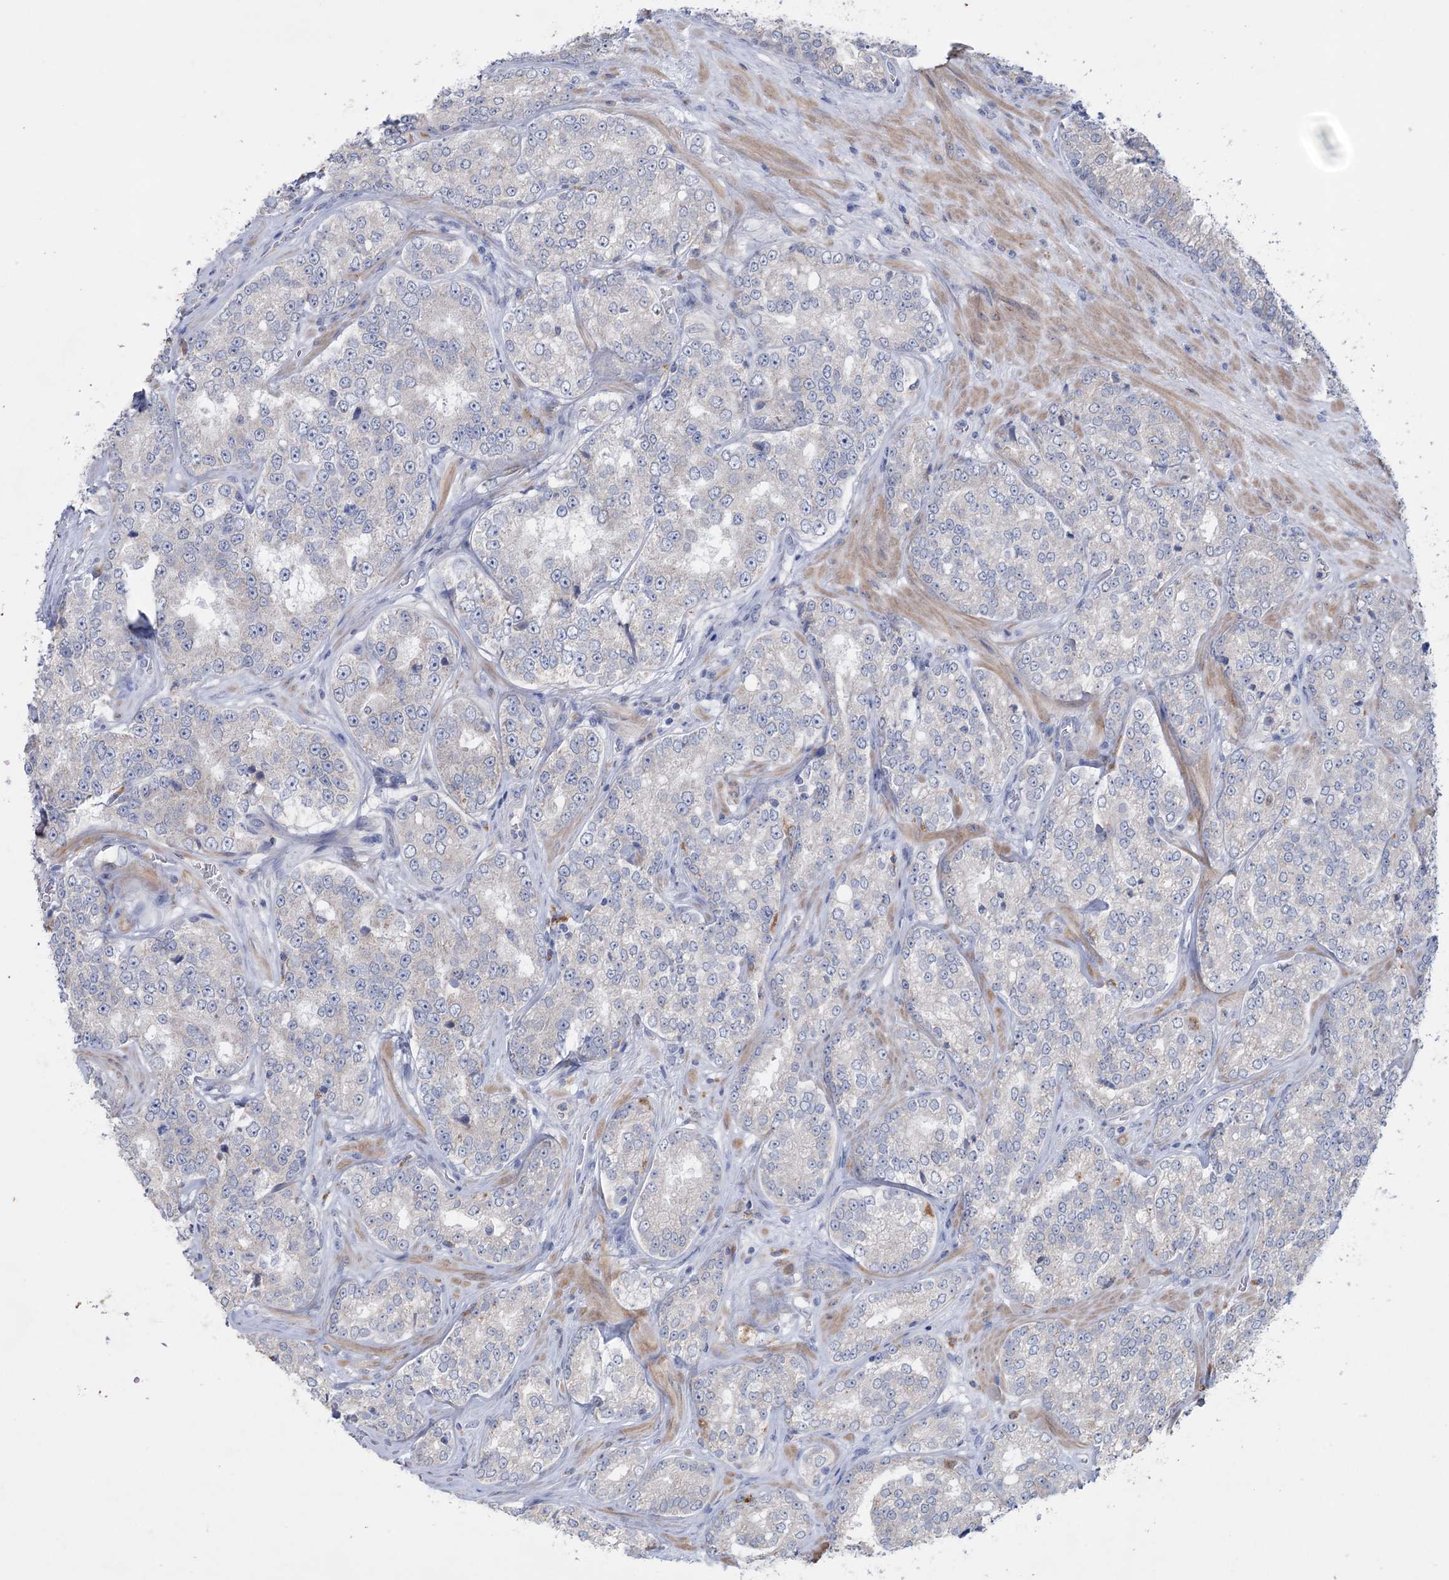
{"staining": {"intensity": "negative", "quantity": "none", "location": "none"}, "tissue": "prostate cancer", "cell_type": "Tumor cells", "image_type": "cancer", "snomed": [{"axis": "morphology", "description": "Normal tissue, NOS"}, {"axis": "morphology", "description": "Adenocarcinoma, High grade"}, {"axis": "topography", "description": "Prostate"}], "caption": "The immunohistochemistry micrograph has no significant staining in tumor cells of adenocarcinoma (high-grade) (prostate) tissue. (Brightfield microscopy of DAB (3,3'-diaminobenzidine) immunohistochemistry at high magnification).", "gene": "MTCH2", "patient": {"sex": "male", "age": 83}}